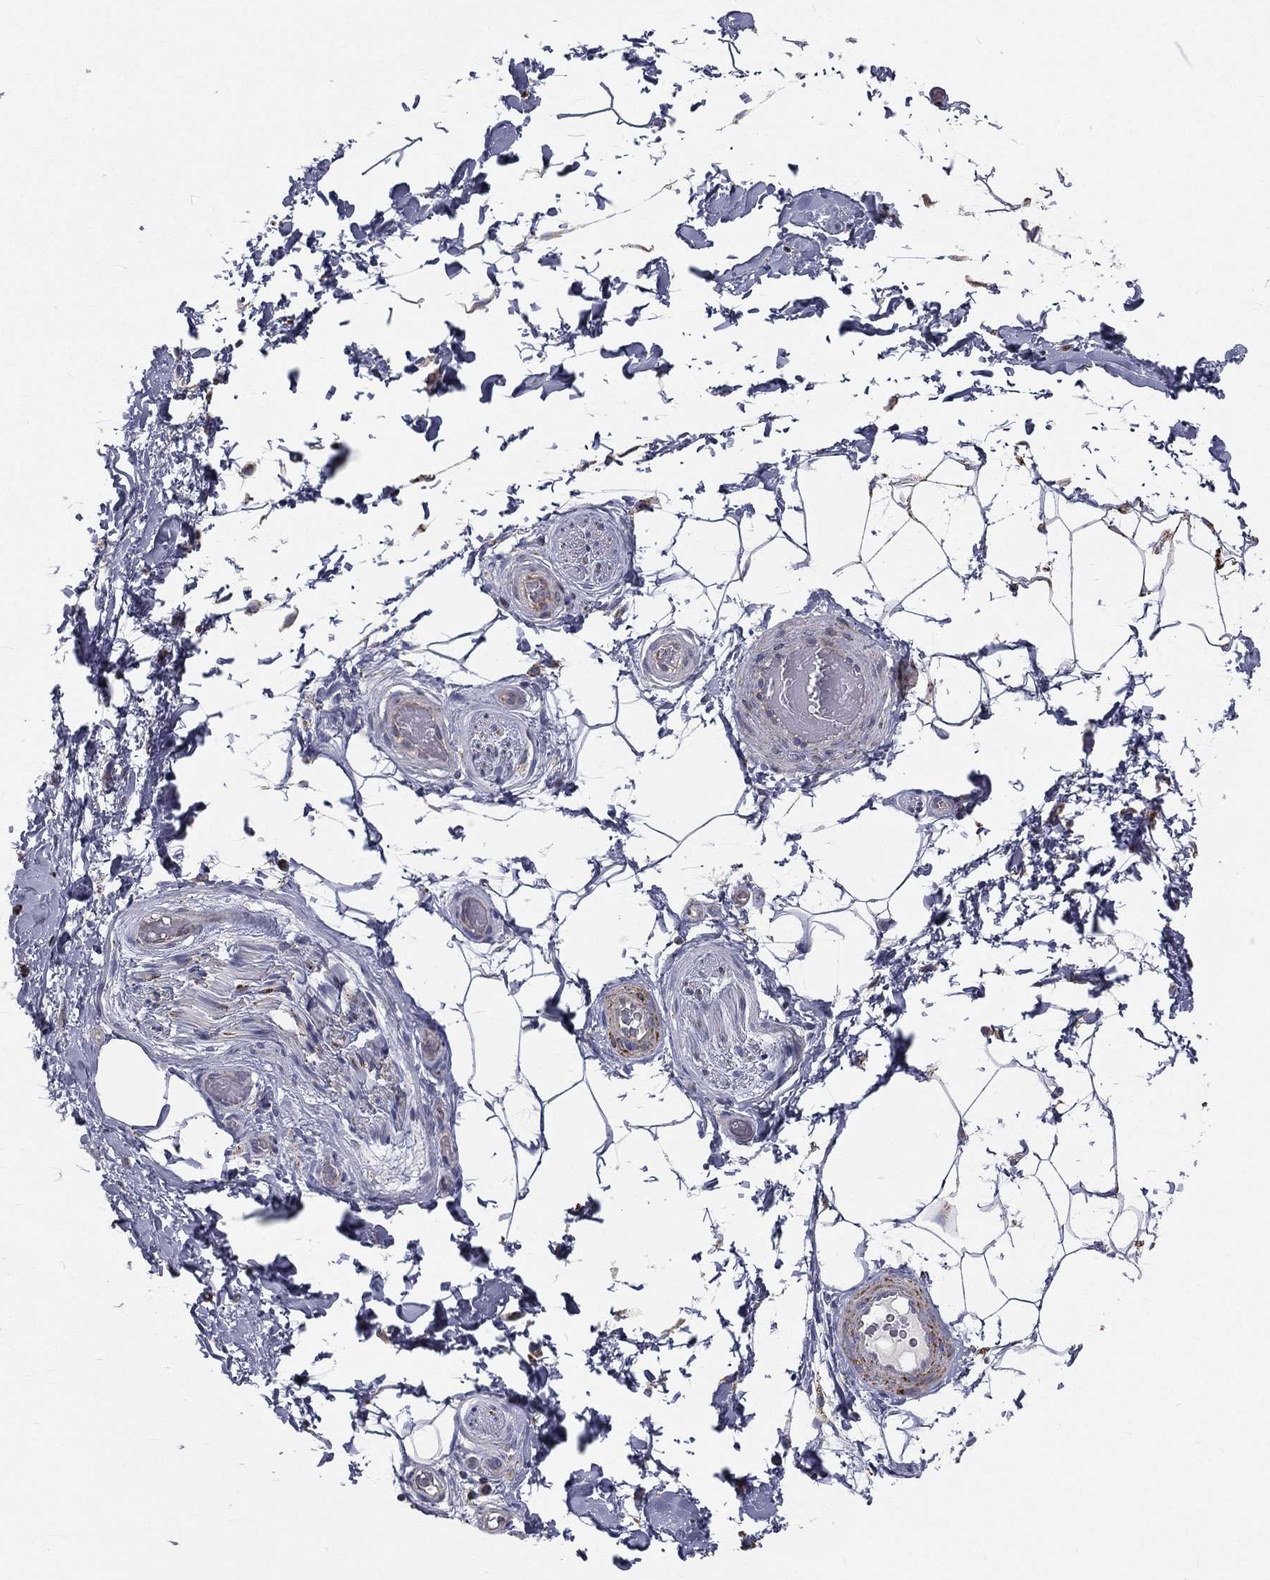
{"staining": {"intensity": "negative", "quantity": "none", "location": "none"}, "tissue": "adipose tissue", "cell_type": "Adipocytes", "image_type": "normal", "snomed": [{"axis": "morphology", "description": "Normal tissue, NOS"}, {"axis": "topography", "description": "Soft tissue"}, {"axis": "topography", "description": "Vascular tissue"}], "caption": "Immunohistochemistry (IHC) micrograph of normal adipose tissue: adipose tissue stained with DAB (3,3'-diaminobenzidine) shows no significant protein staining in adipocytes.", "gene": "HADH", "patient": {"sex": "male", "age": 41}}